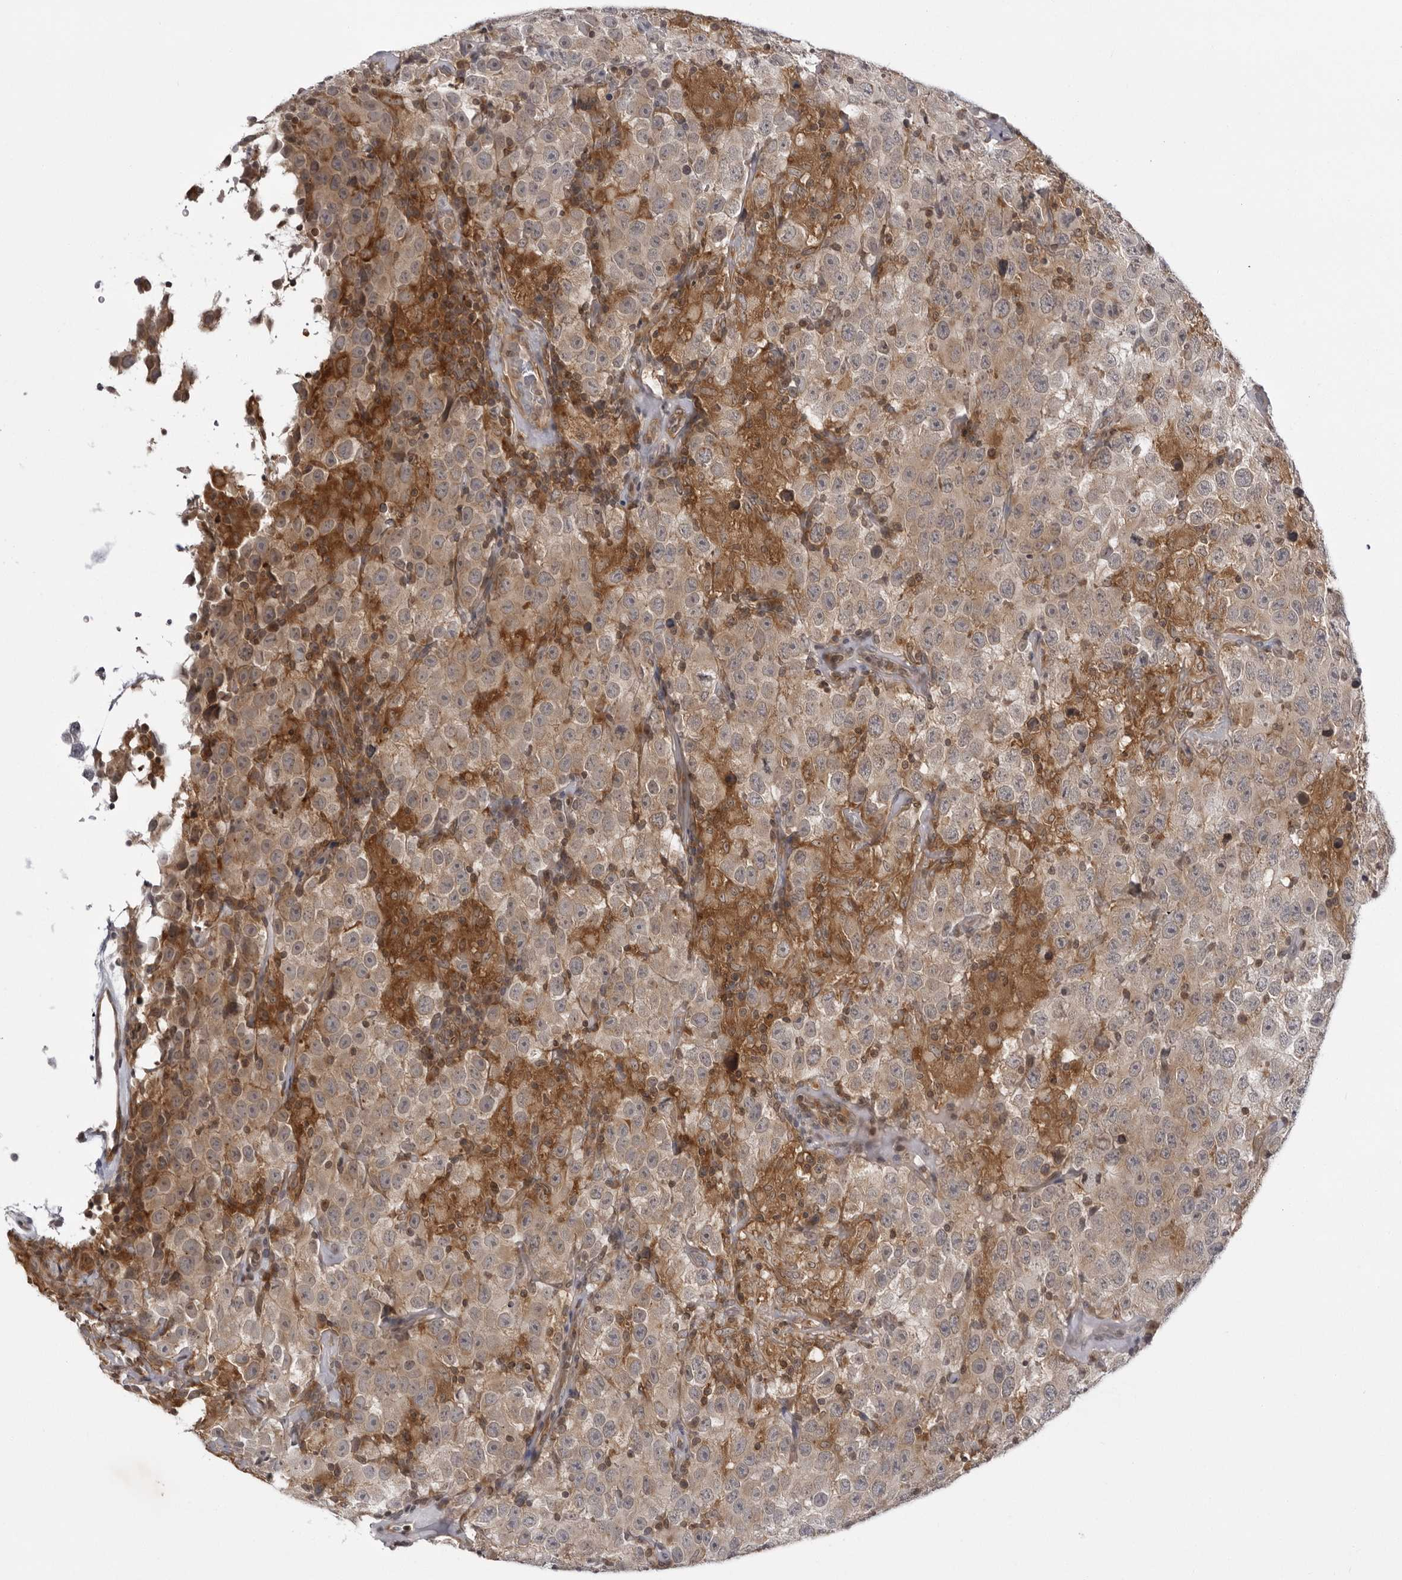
{"staining": {"intensity": "weak", "quantity": ">75%", "location": "cytoplasmic/membranous"}, "tissue": "testis cancer", "cell_type": "Tumor cells", "image_type": "cancer", "snomed": [{"axis": "morphology", "description": "Seminoma, NOS"}, {"axis": "topography", "description": "Testis"}], "caption": "The histopathology image reveals a brown stain indicating the presence of a protein in the cytoplasmic/membranous of tumor cells in seminoma (testis).", "gene": "USP43", "patient": {"sex": "male", "age": 41}}